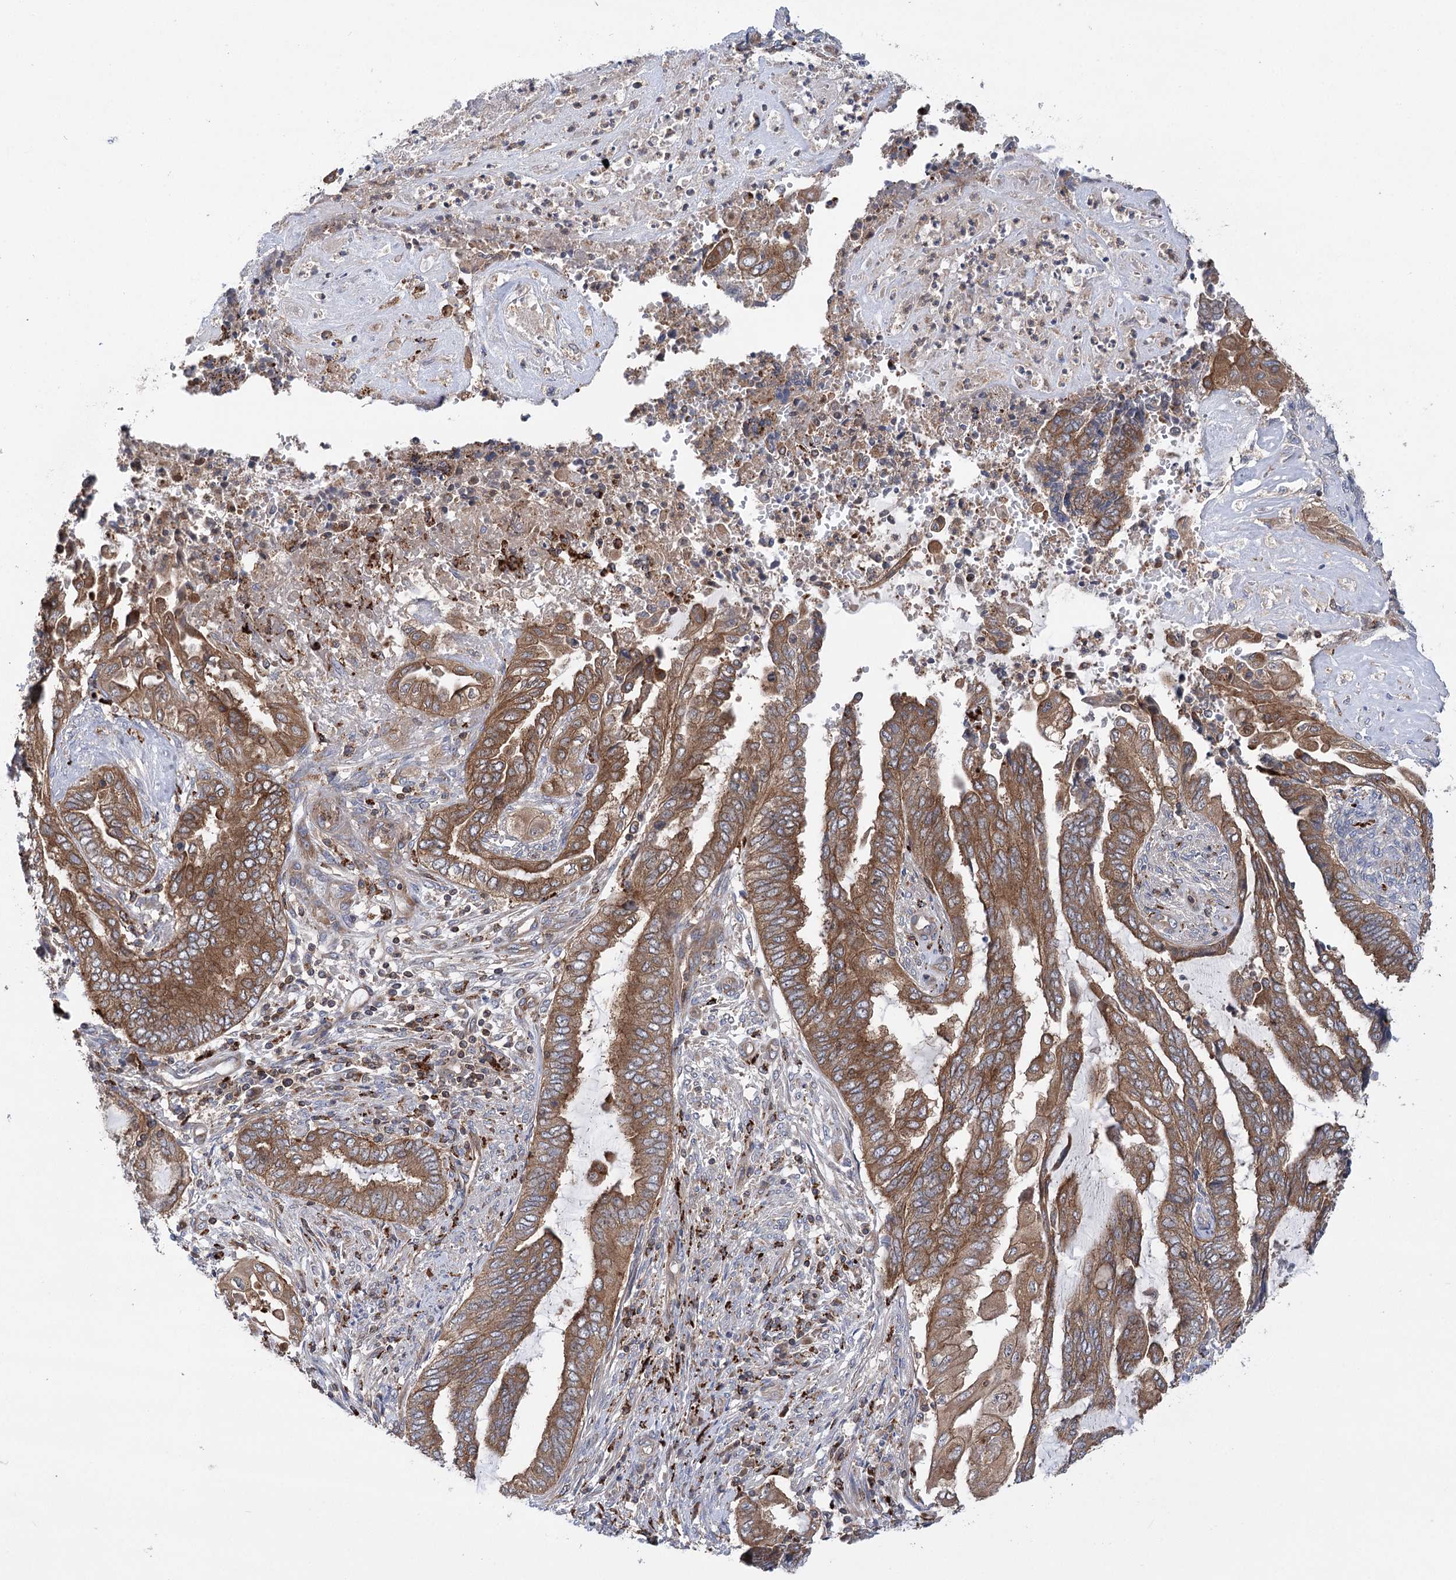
{"staining": {"intensity": "moderate", "quantity": ">75%", "location": "cytoplasmic/membranous"}, "tissue": "endometrial cancer", "cell_type": "Tumor cells", "image_type": "cancer", "snomed": [{"axis": "morphology", "description": "Adenocarcinoma, NOS"}, {"axis": "topography", "description": "Uterus"}, {"axis": "topography", "description": "Endometrium"}], "caption": "A brown stain highlights moderate cytoplasmic/membranous expression of a protein in endometrial adenocarcinoma tumor cells. (DAB (3,3'-diaminobenzidine) IHC with brightfield microscopy, high magnification).", "gene": "VPS37B", "patient": {"sex": "female", "age": 70}}